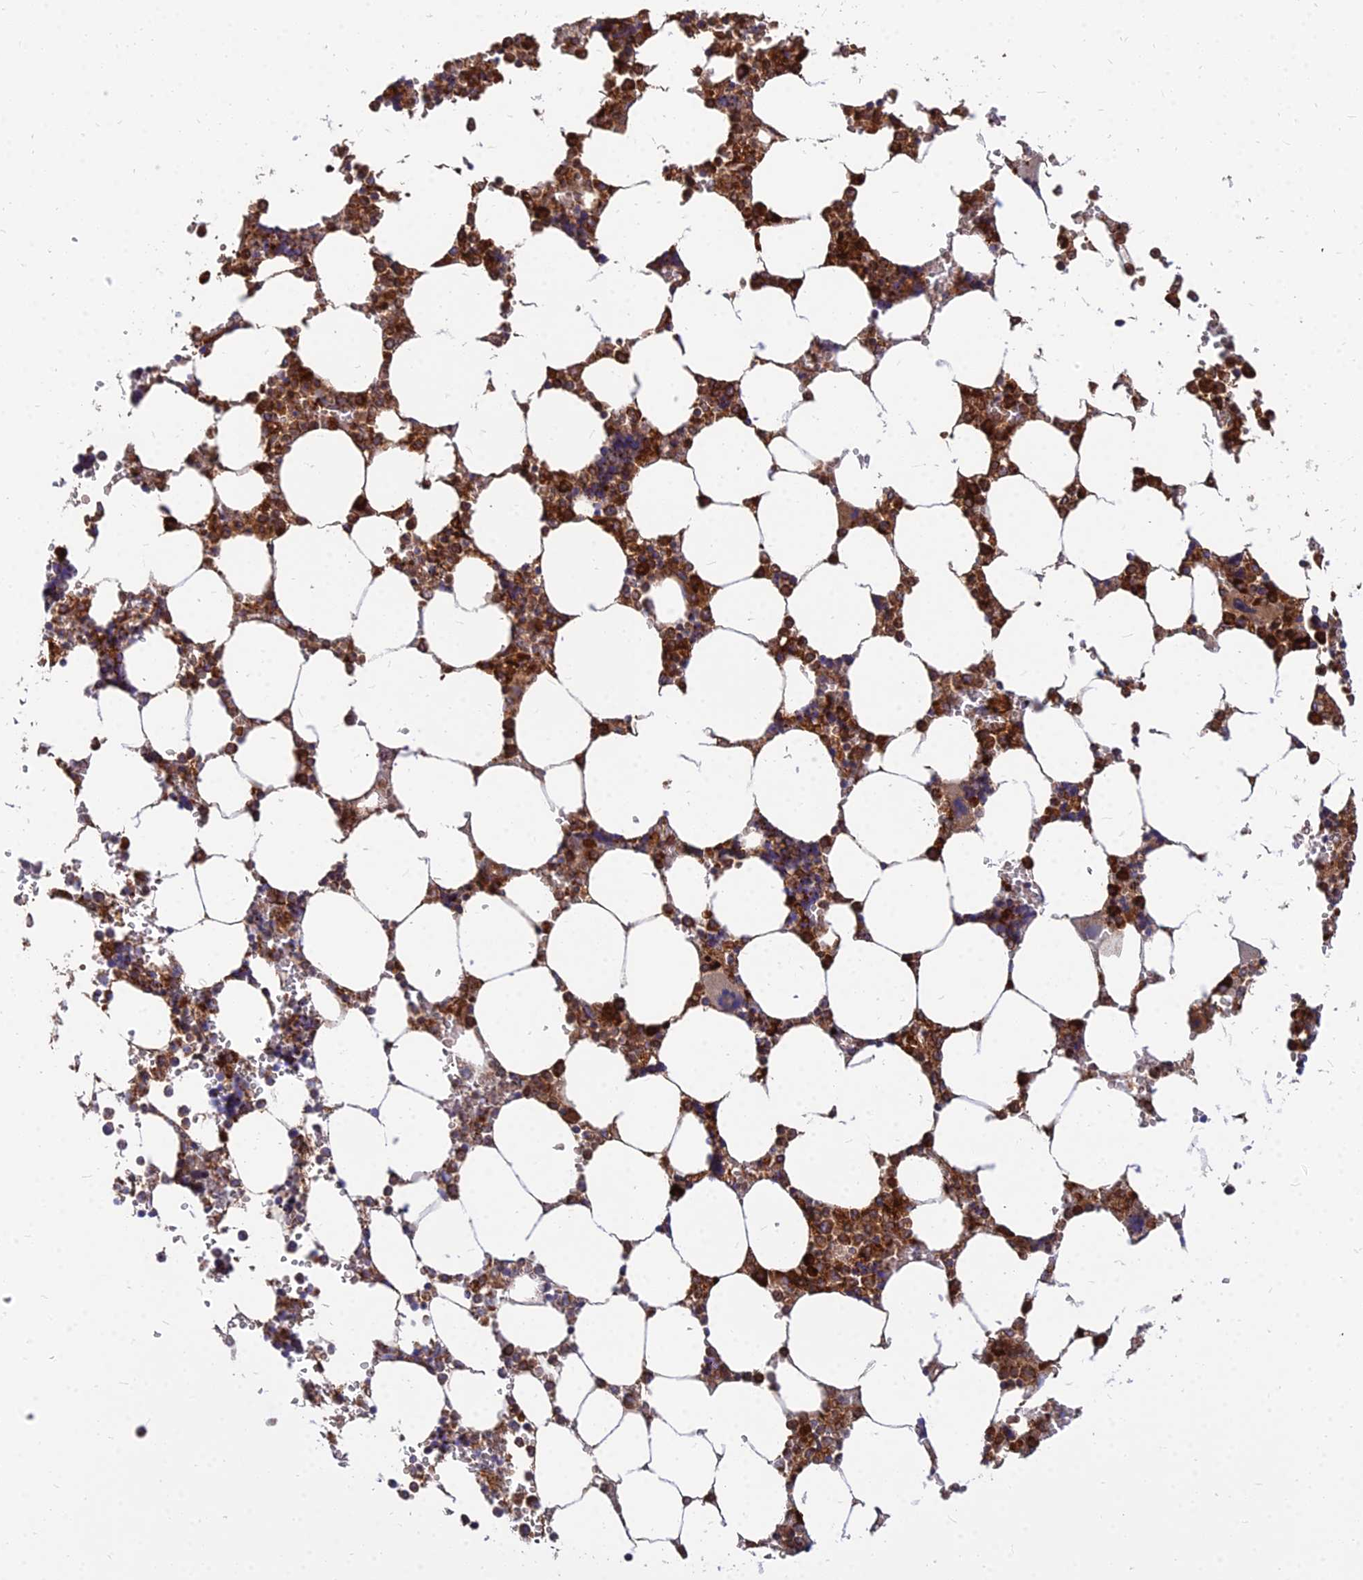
{"staining": {"intensity": "strong", "quantity": ">75%", "location": "cytoplasmic/membranous"}, "tissue": "bone marrow", "cell_type": "Hematopoietic cells", "image_type": "normal", "snomed": [{"axis": "morphology", "description": "Normal tissue, NOS"}, {"axis": "topography", "description": "Bone marrow"}], "caption": "Protein staining reveals strong cytoplasmic/membranous positivity in about >75% of hematopoietic cells in benign bone marrow. Using DAB (brown) and hematoxylin (blue) stains, captured at high magnification using brightfield microscopy.", "gene": "CCT6A", "patient": {"sex": "male", "age": 64}}